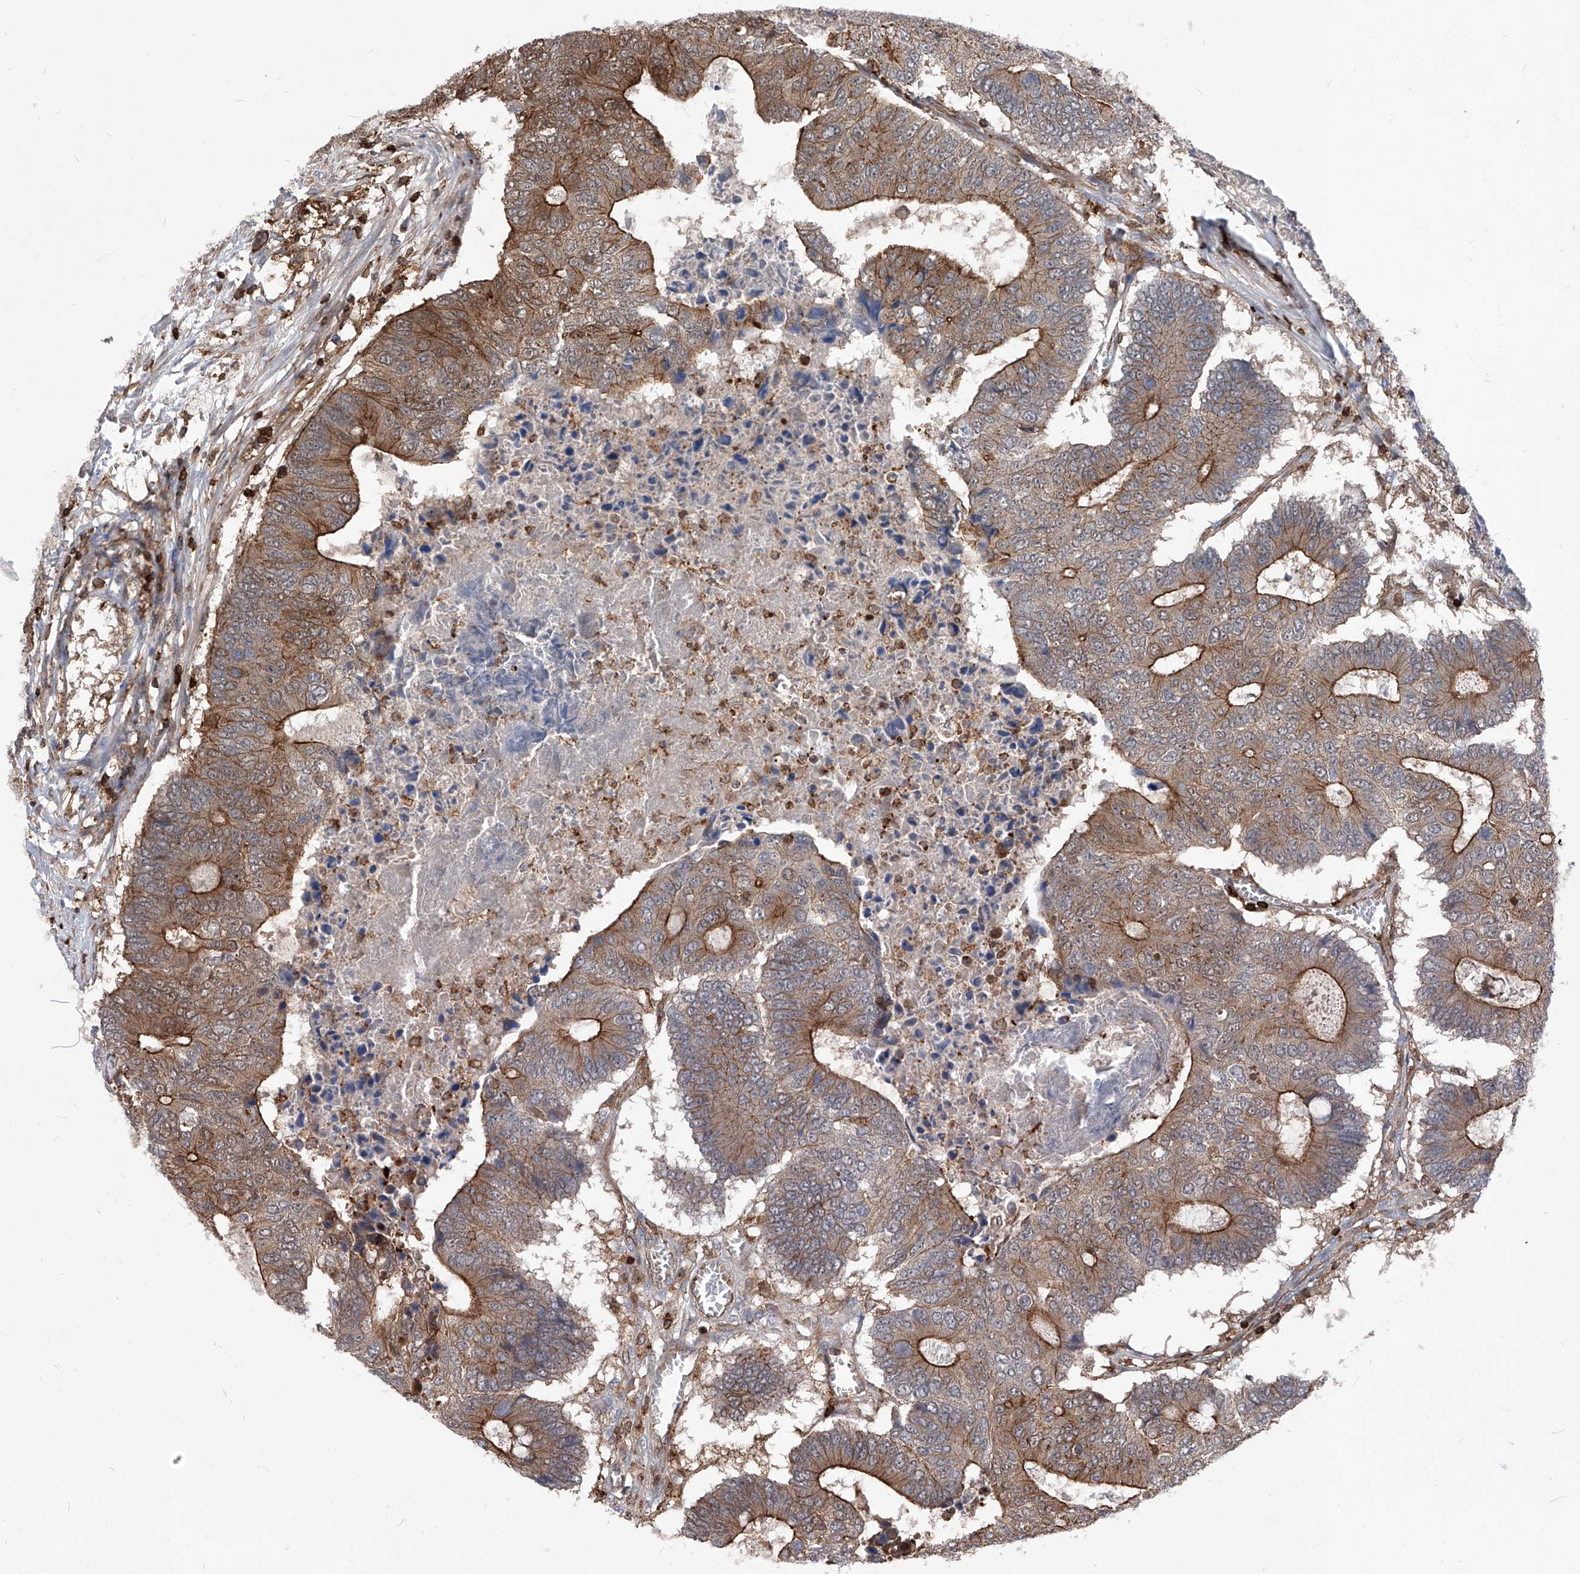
{"staining": {"intensity": "strong", "quantity": "25%-75%", "location": "cytoplasmic/membranous"}, "tissue": "colorectal cancer", "cell_type": "Tumor cells", "image_type": "cancer", "snomed": [{"axis": "morphology", "description": "Adenocarcinoma, NOS"}, {"axis": "topography", "description": "Colon"}], "caption": "Protein expression analysis of human colorectal cancer reveals strong cytoplasmic/membranous staining in about 25%-75% of tumor cells.", "gene": "ABRACL", "patient": {"sex": "male", "age": 87}}